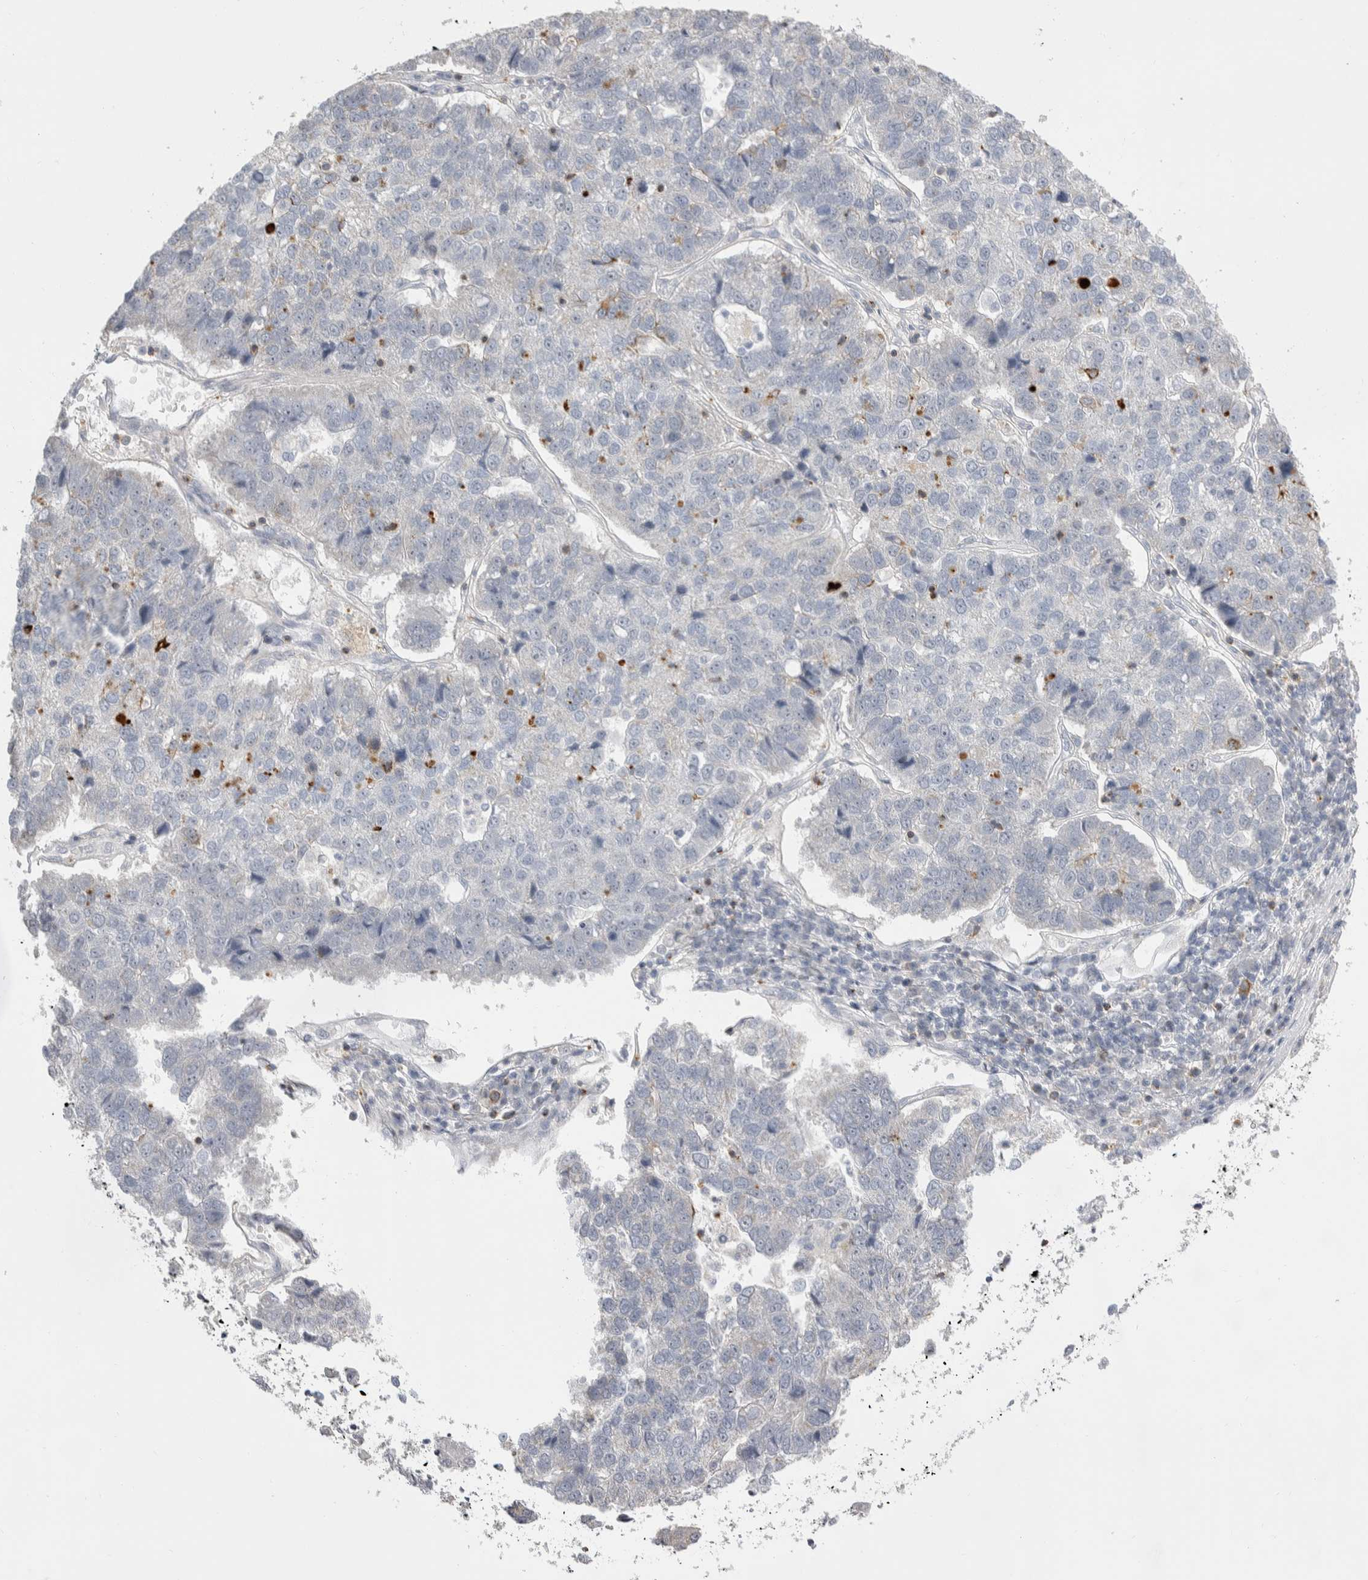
{"staining": {"intensity": "negative", "quantity": "none", "location": "none"}, "tissue": "pancreatic cancer", "cell_type": "Tumor cells", "image_type": "cancer", "snomed": [{"axis": "morphology", "description": "Adenocarcinoma, NOS"}, {"axis": "topography", "description": "Pancreas"}], "caption": "Tumor cells show no significant protein positivity in pancreatic cancer.", "gene": "CEP295NL", "patient": {"sex": "female", "age": 61}}